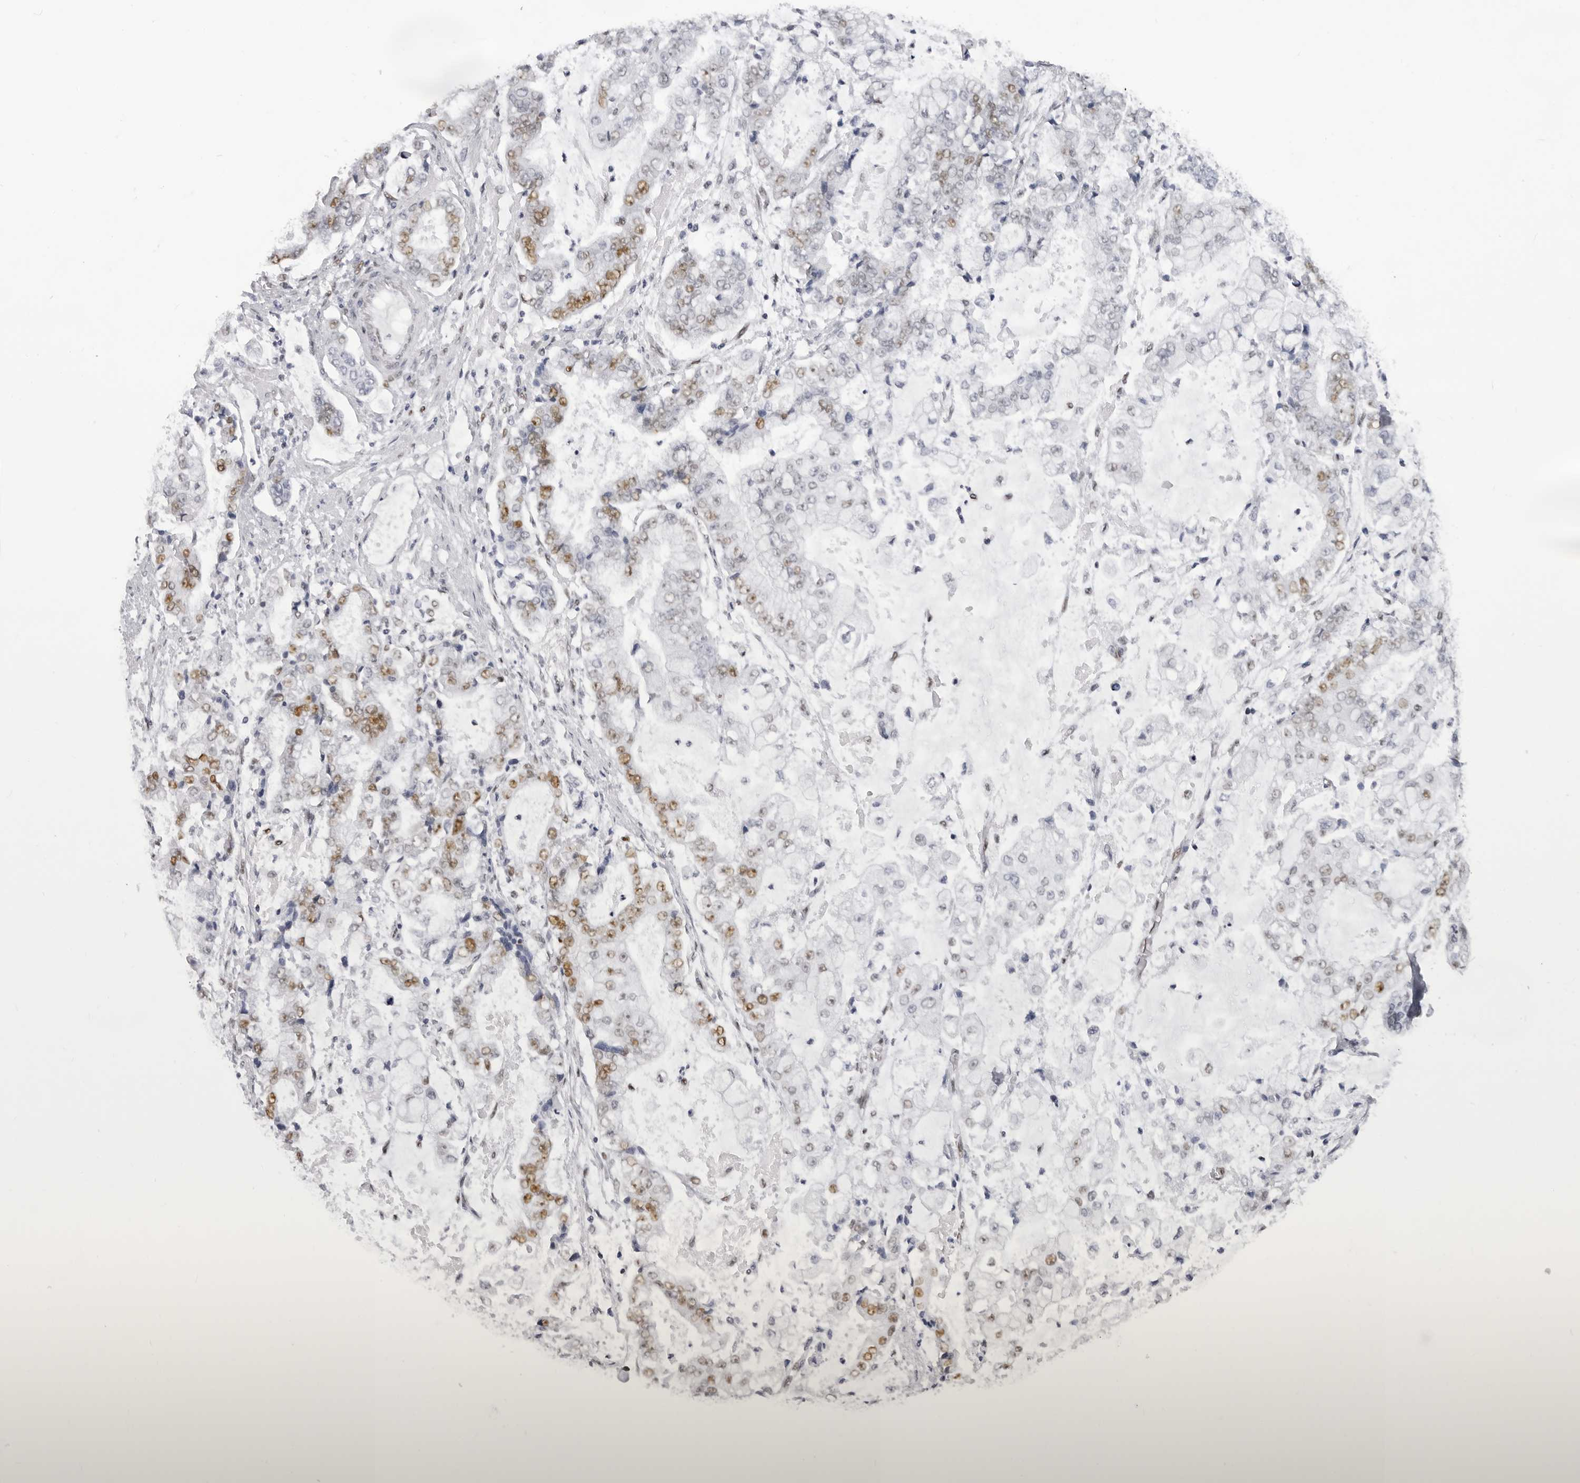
{"staining": {"intensity": "moderate", "quantity": "<25%", "location": "nuclear"}, "tissue": "stomach cancer", "cell_type": "Tumor cells", "image_type": "cancer", "snomed": [{"axis": "morphology", "description": "Adenocarcinoma, NOS"}, {"axis": "topography", "description": "Stomach"}], "caption": "A brown stain shows moderate nuclear expression of a protein in stomach cancer (adenocarcinoma) tumor cells. The staining was performed using DAB, with brown indicating positive protein expression. Nuclei are stained blue with hematoxylin.", "gene": "IRF2BP2", "patient": {"sex": "male", "age": 76}}